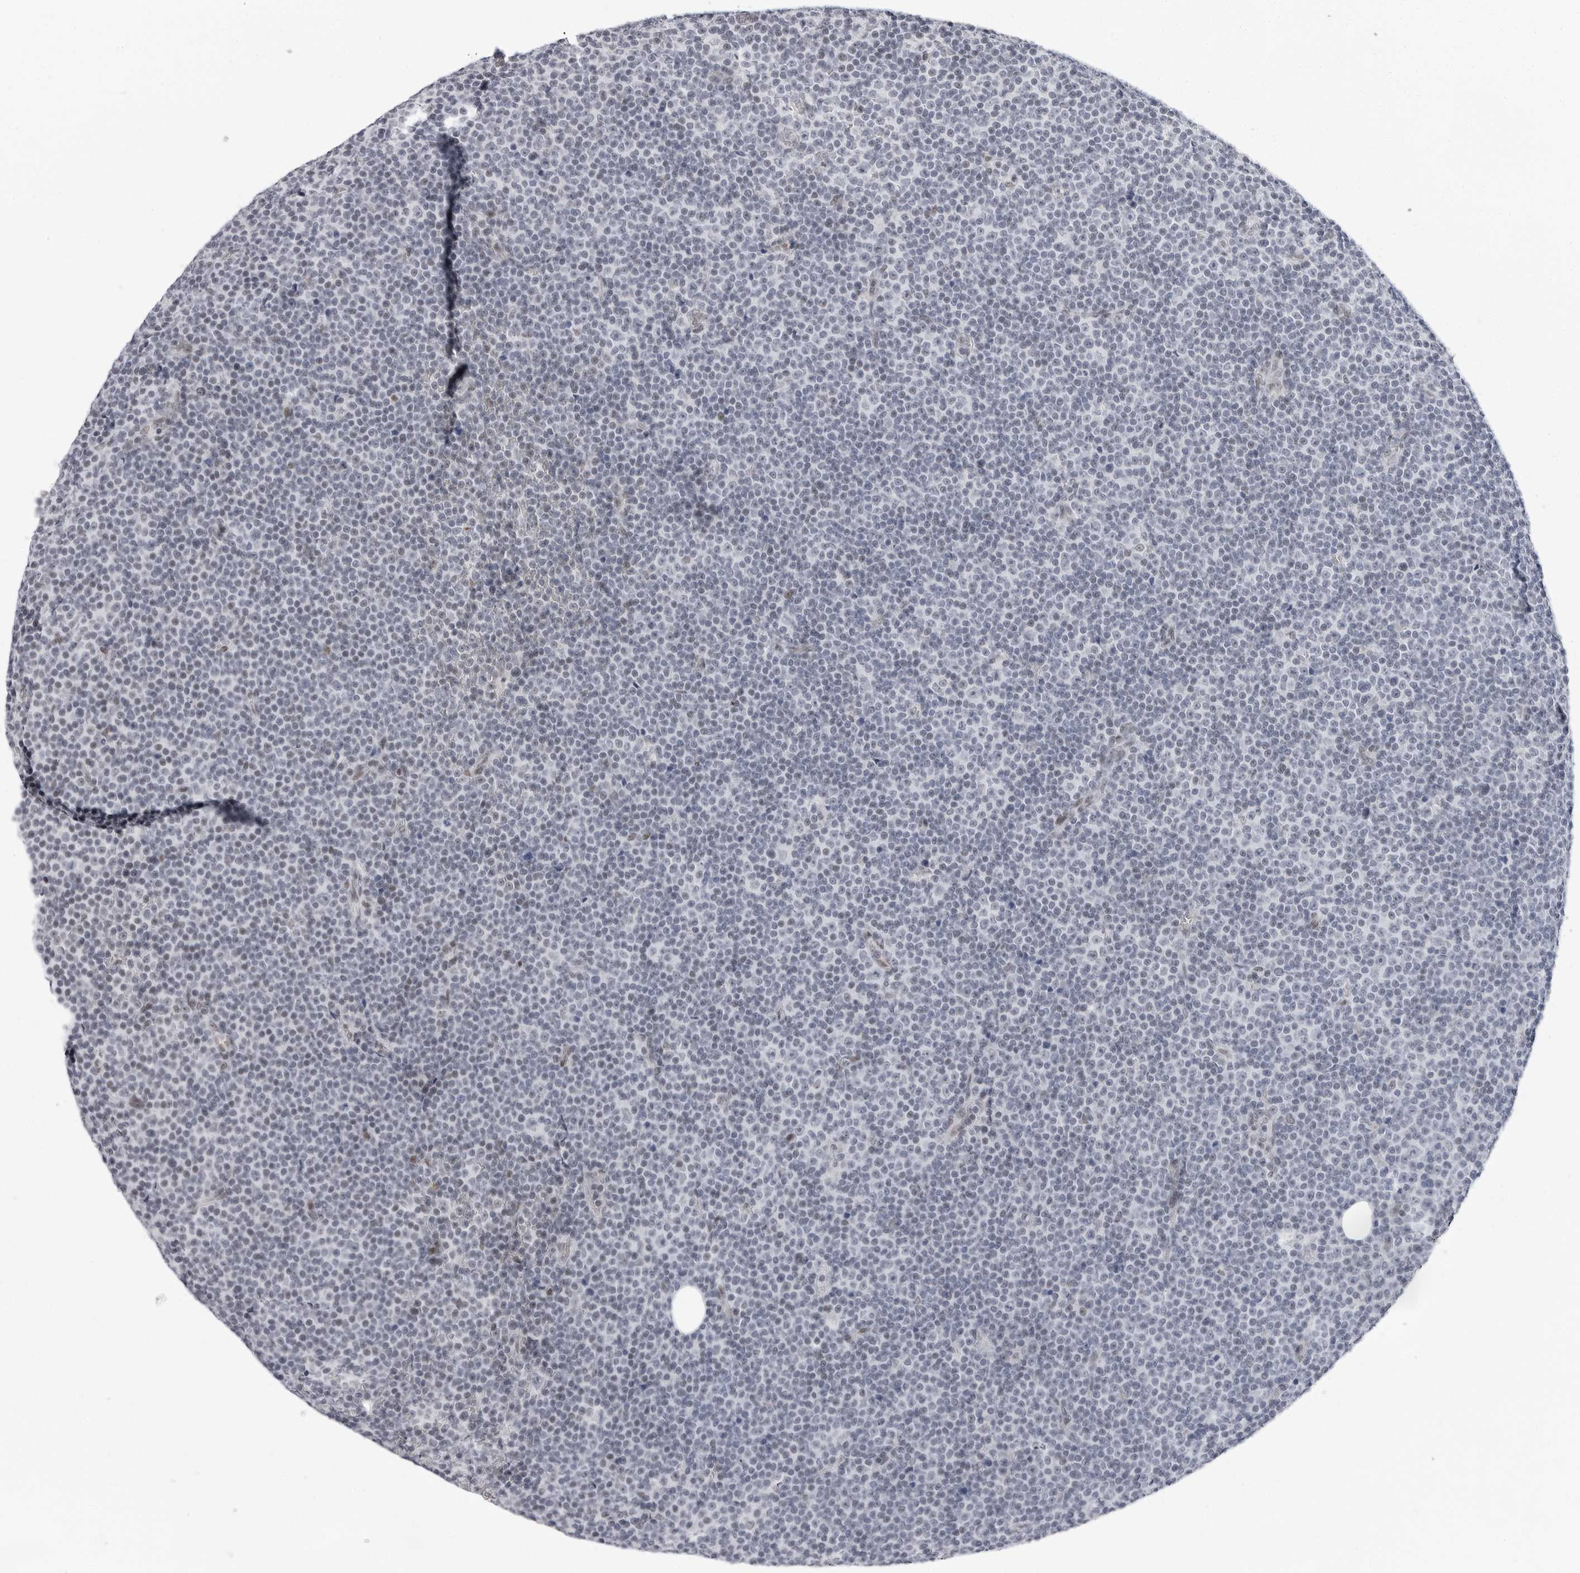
{"staining": {"intensity": "negative", "quantity": "none", "location": "none"}, "tissue": "lymphoma", "cell_type": "Tumor cells", "image_type": "cancer", "snomed": [{"axis": "morphology", "description": "Malignant lymphoma, non-Hodgkin's type, Low grade"}, {"axis": "topography", "description": "Lymph node"}], "caption": "Tumor cells are negative for protein expression in human lymphoma. Brightfield microscopy of immunohistochemistry stained with DAB (brown) and hematoxylin (blue), captured at high magnification.", "gene": "VEZF1", "patient": {"sex": "female", "age": 67}}